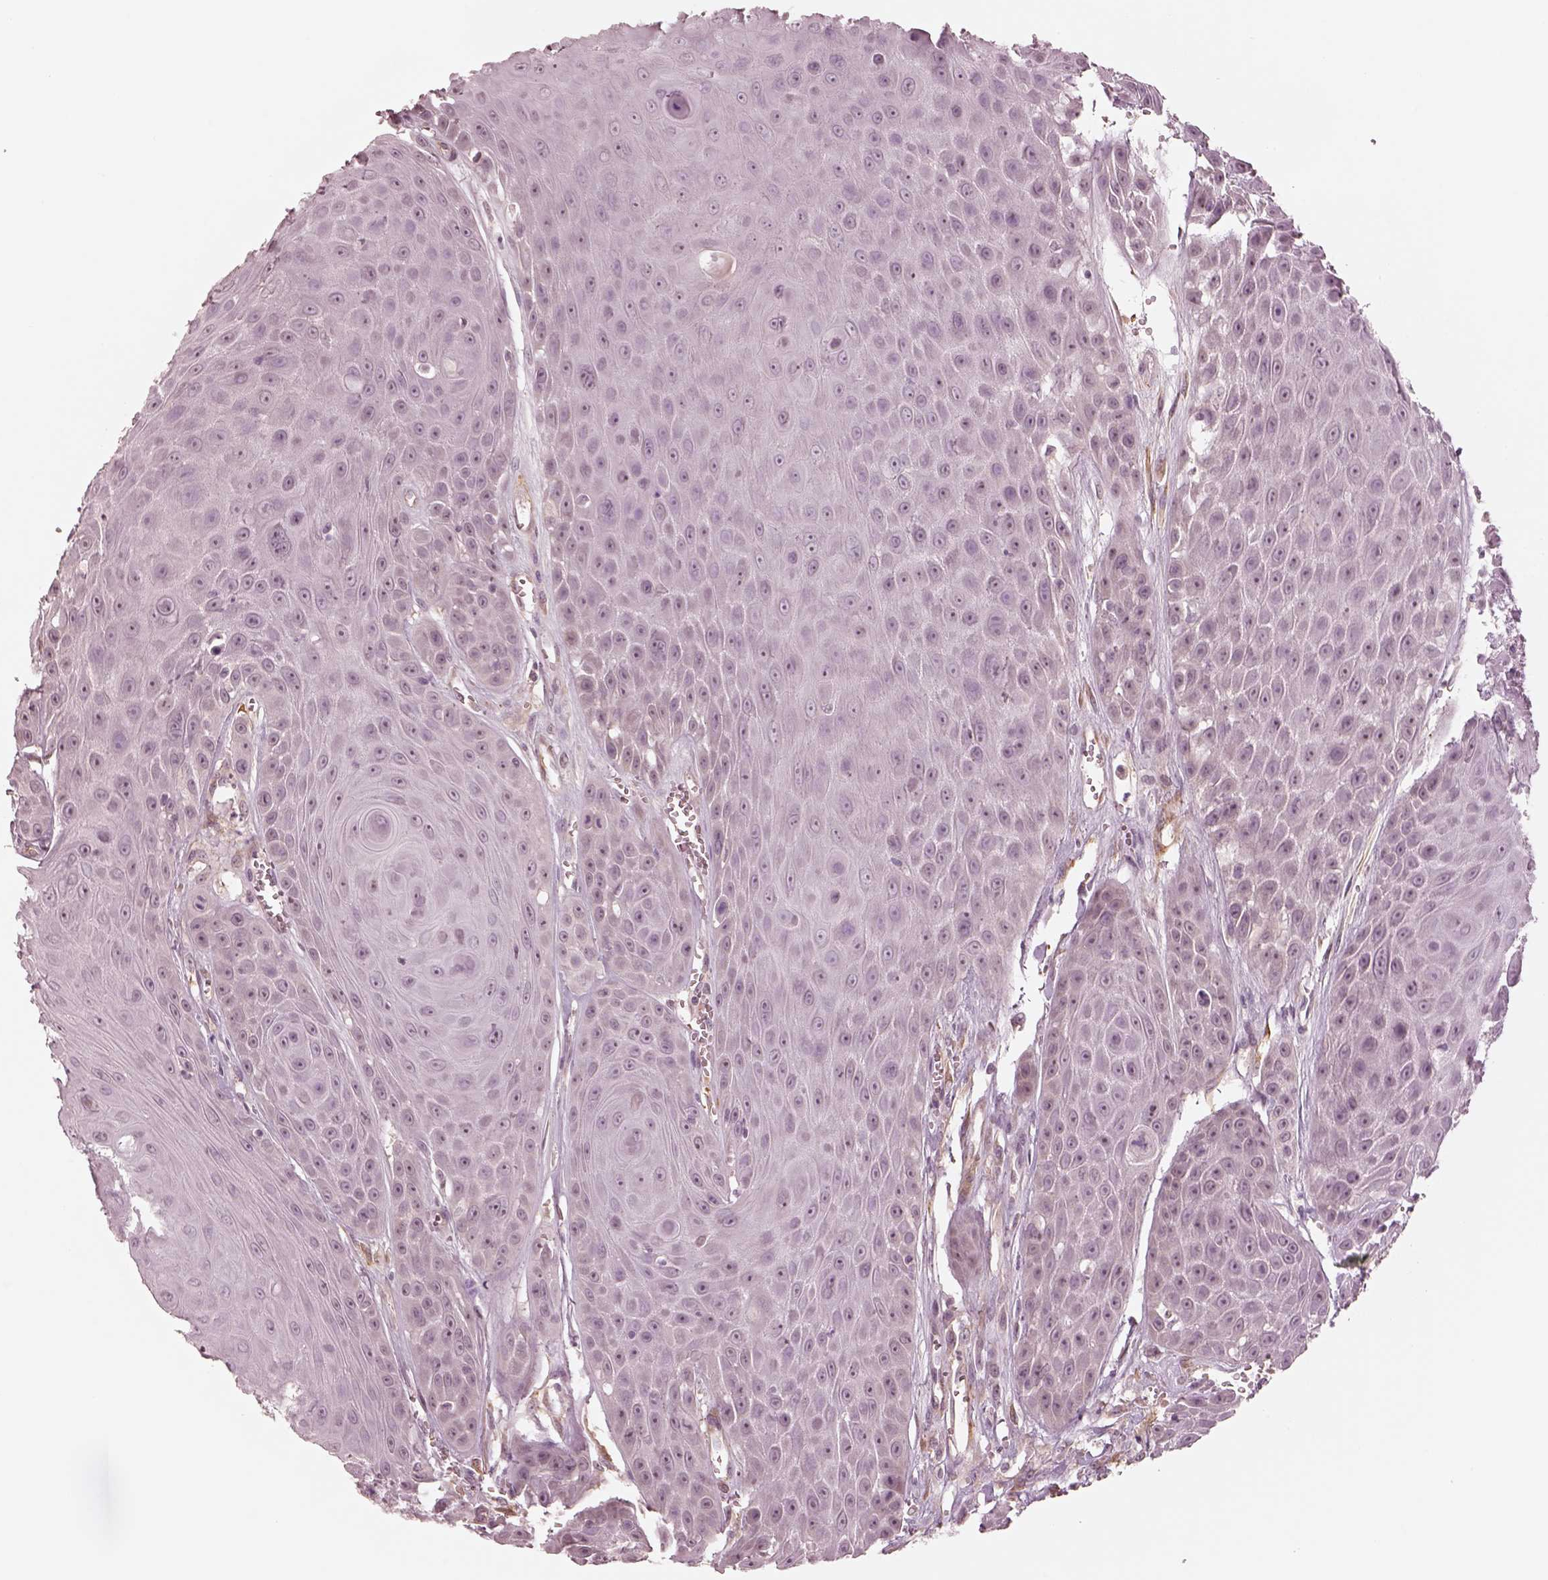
{"staining": {"intensity": "negative", "quantity": "none", "location": "none"}, "tissue": "head and neck cancer", "cell_type": "Tumor cells", "image_type": "cancer", "snomed": [{"axis": "morphology", "description": "Squamous cell carcinoma, NOS"}, {"axis": "topography", "description": "Oral tissue"}, {"axis": "topography", "description": "Head-Neck"}], "caption": "IHC of squamous cell carcinoma (head and neck) exhibits no positivity in tumor cells.", "gene": "DNAAF9", "patient": {"sex": "male", "age": 81}}